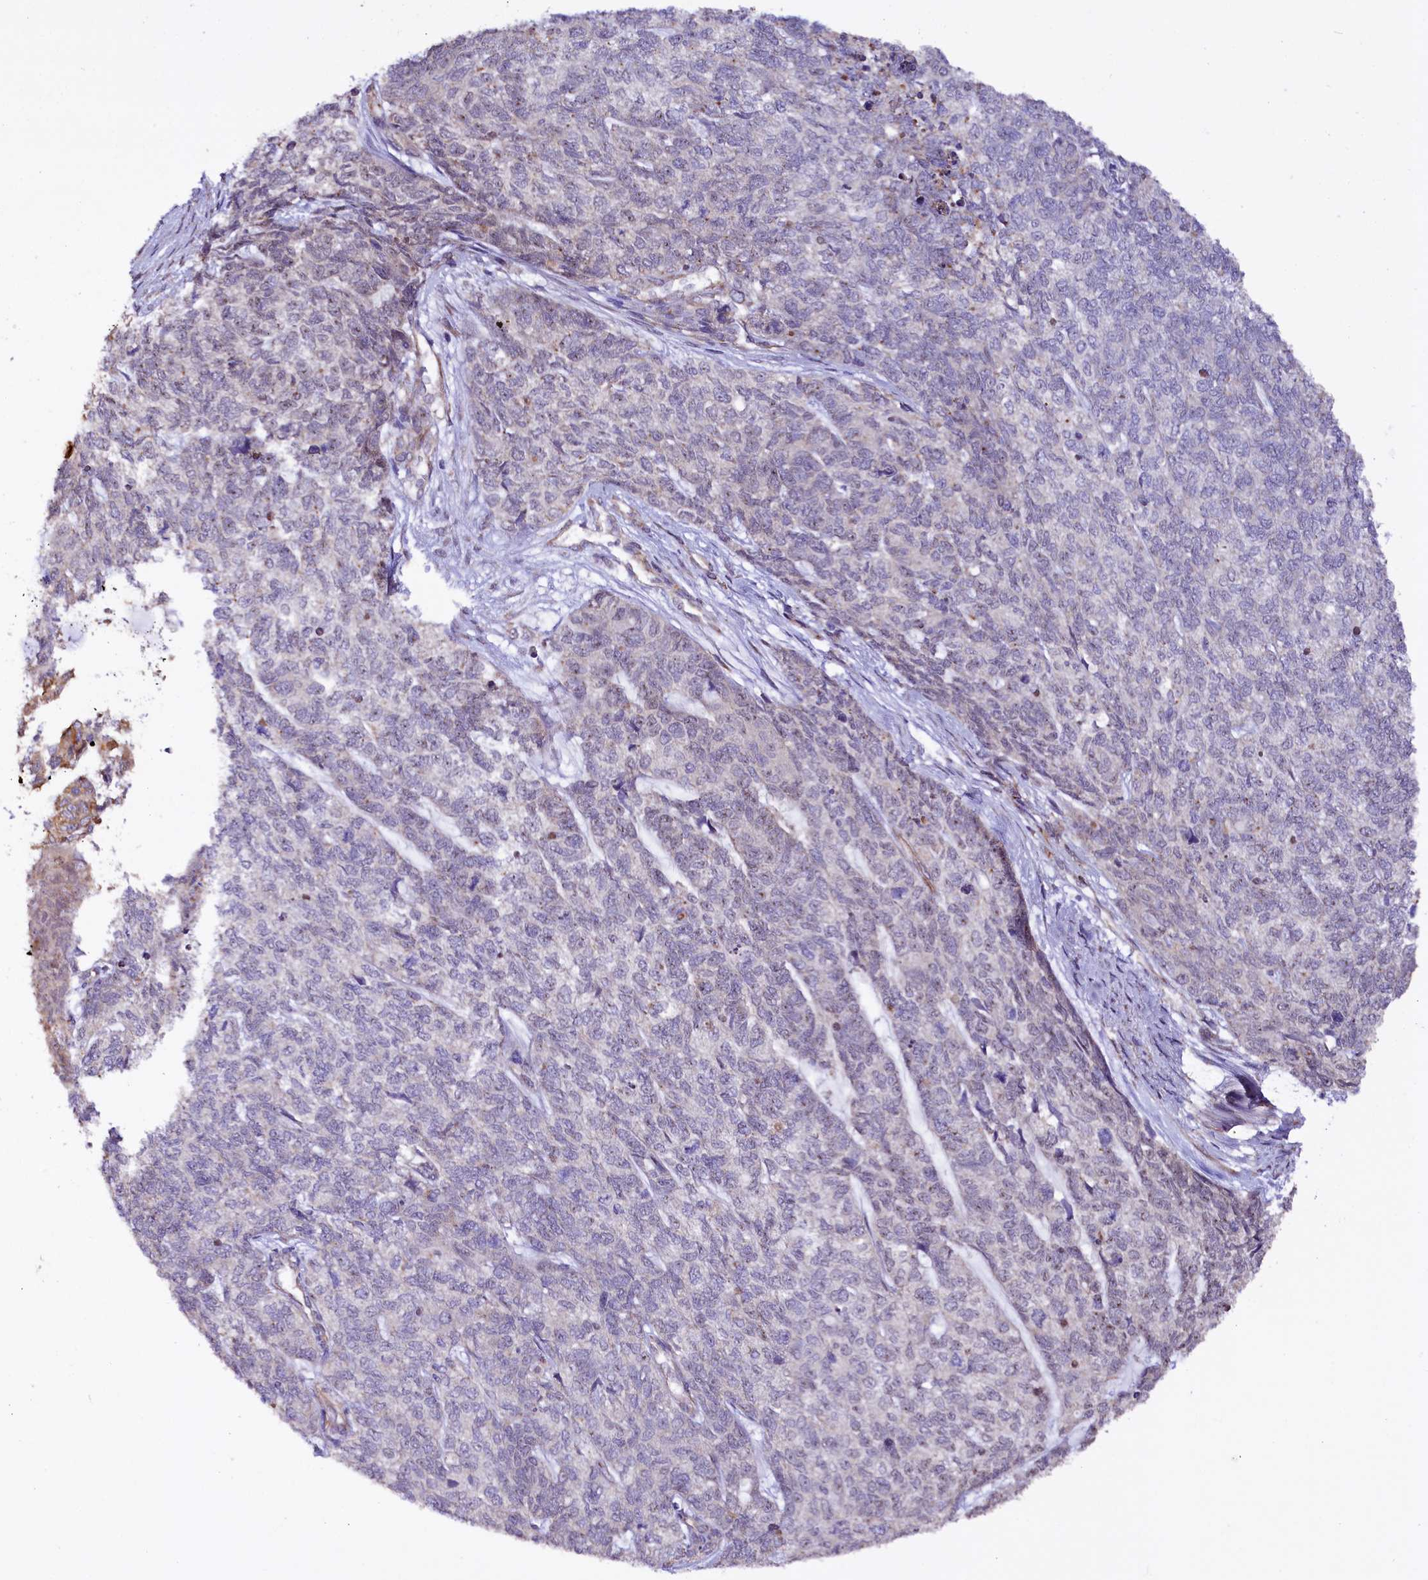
{"staining": {"intensity": "negative", "quantity": "none", "location": "none"}, "tissue": "cervical cancer", "cell_type": "Tumor cells", "image_type": "cancer", "snomed": [{"axis": "morphology", "description": "Squamous cell carcinoma, NOS"}, {"axis": "topography", "description": "Cervix"}], "caption": "Tumor cells show no significant protein staining in cervical cancer (squamous cell carcinoma). (DAB (3,3'-diaminobenzidine) immunohistochemistry visualized using brightfield microscopy, high magnification).", "gene": "TTC12", "patient": {"sex": "female", "age": 63}}